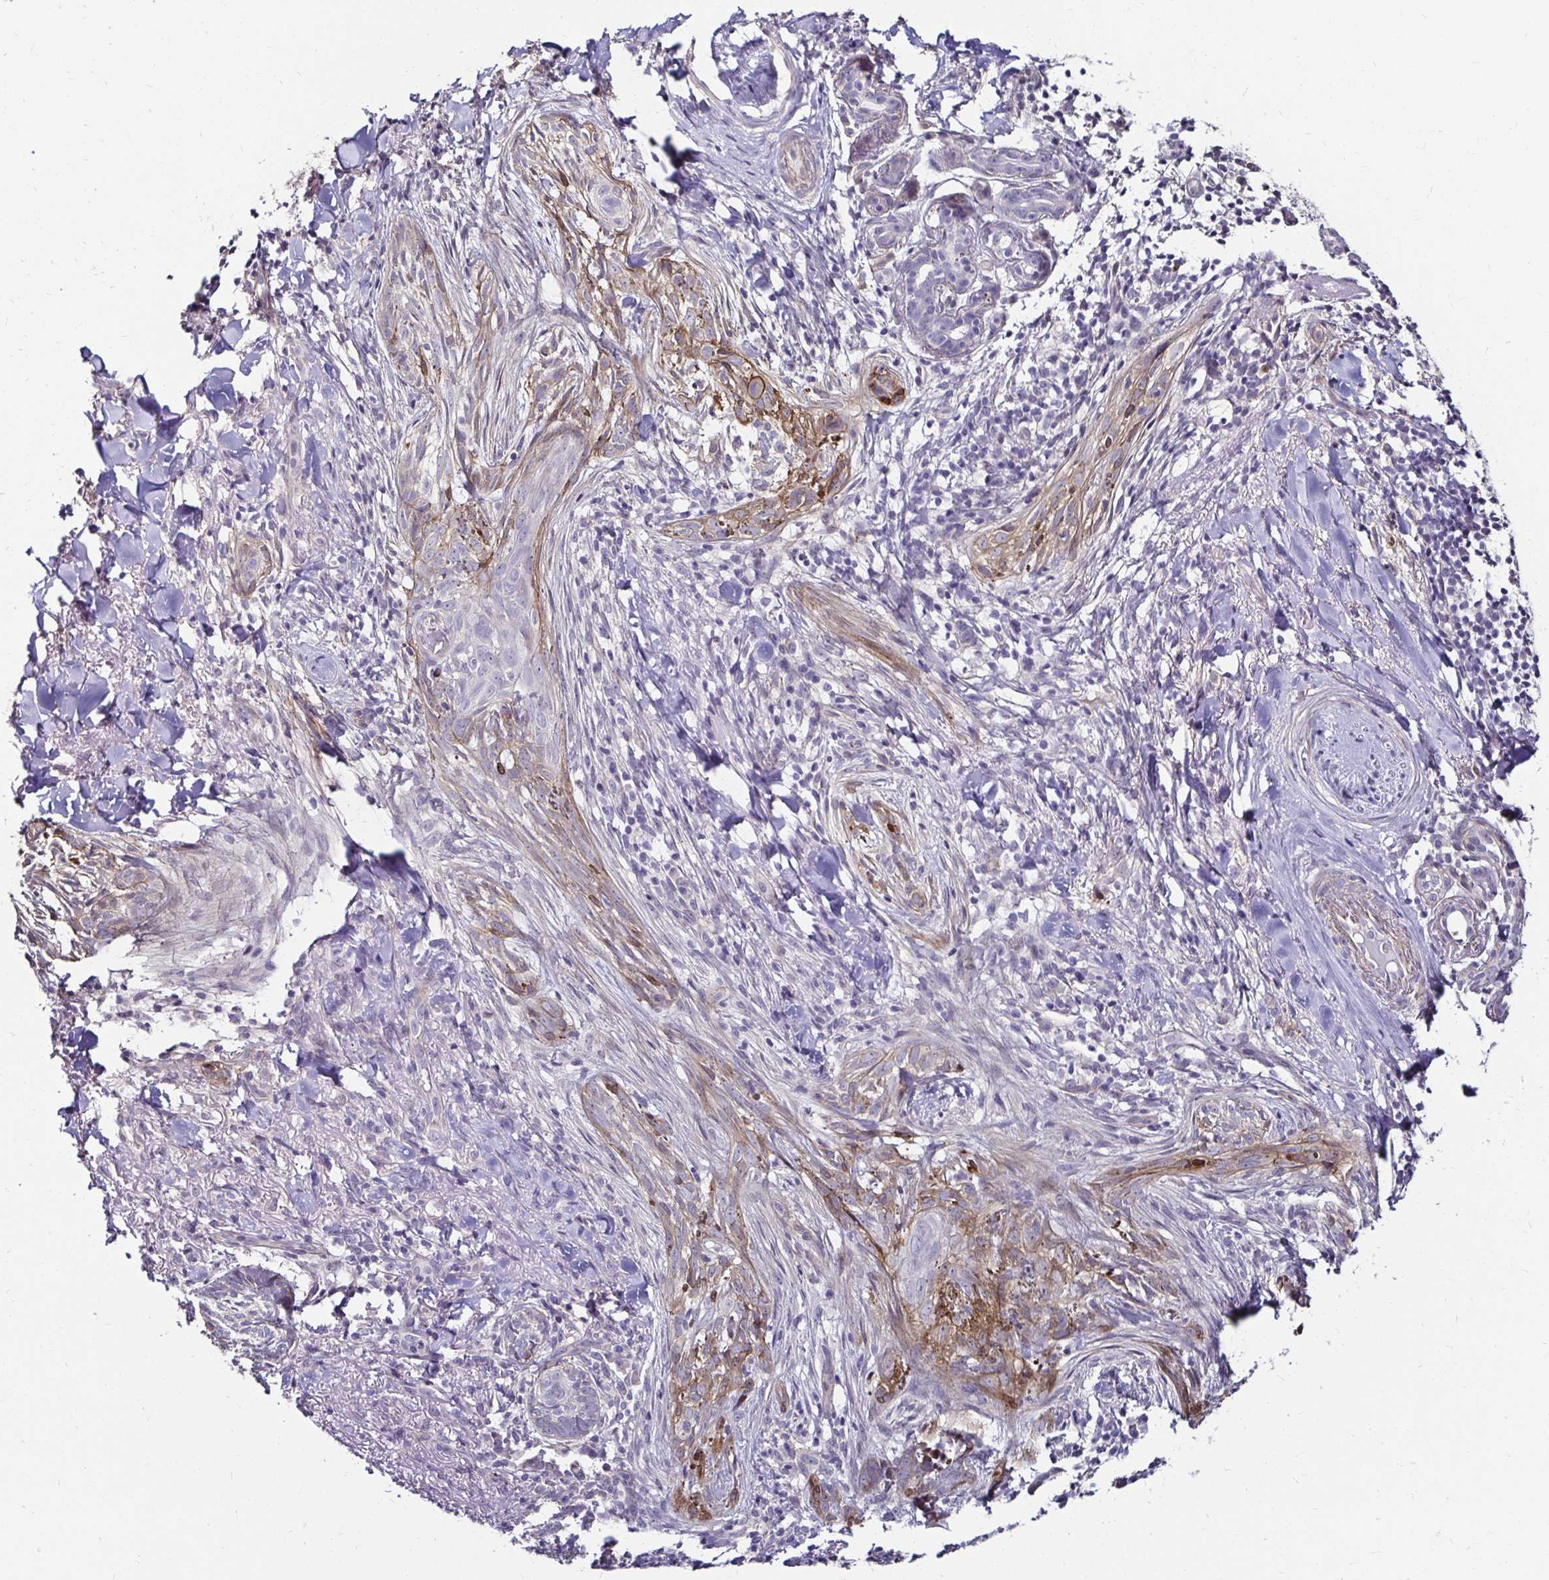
{"staining": {"intensity": "moderate", "quantity": "<25%", "location": "cytoplasmic/membranous"}, "tissue": "skin cancer", "cell_type": "Tumor cells", "image_type": "cancer", "snomed": [{"axis": "morphology", "description": "Basal cell carcinoma"}, {"axis": "topography", "description": "Skin"}], "caption": "Skin basal cell carcinoma was stained to show a protein in brown. There is low levels of moderate cytoplasmic/membranous expression in about <25% of tumor cells.", "gene": "ITGB1", "patient": {"sex": "female", "age": 93}}